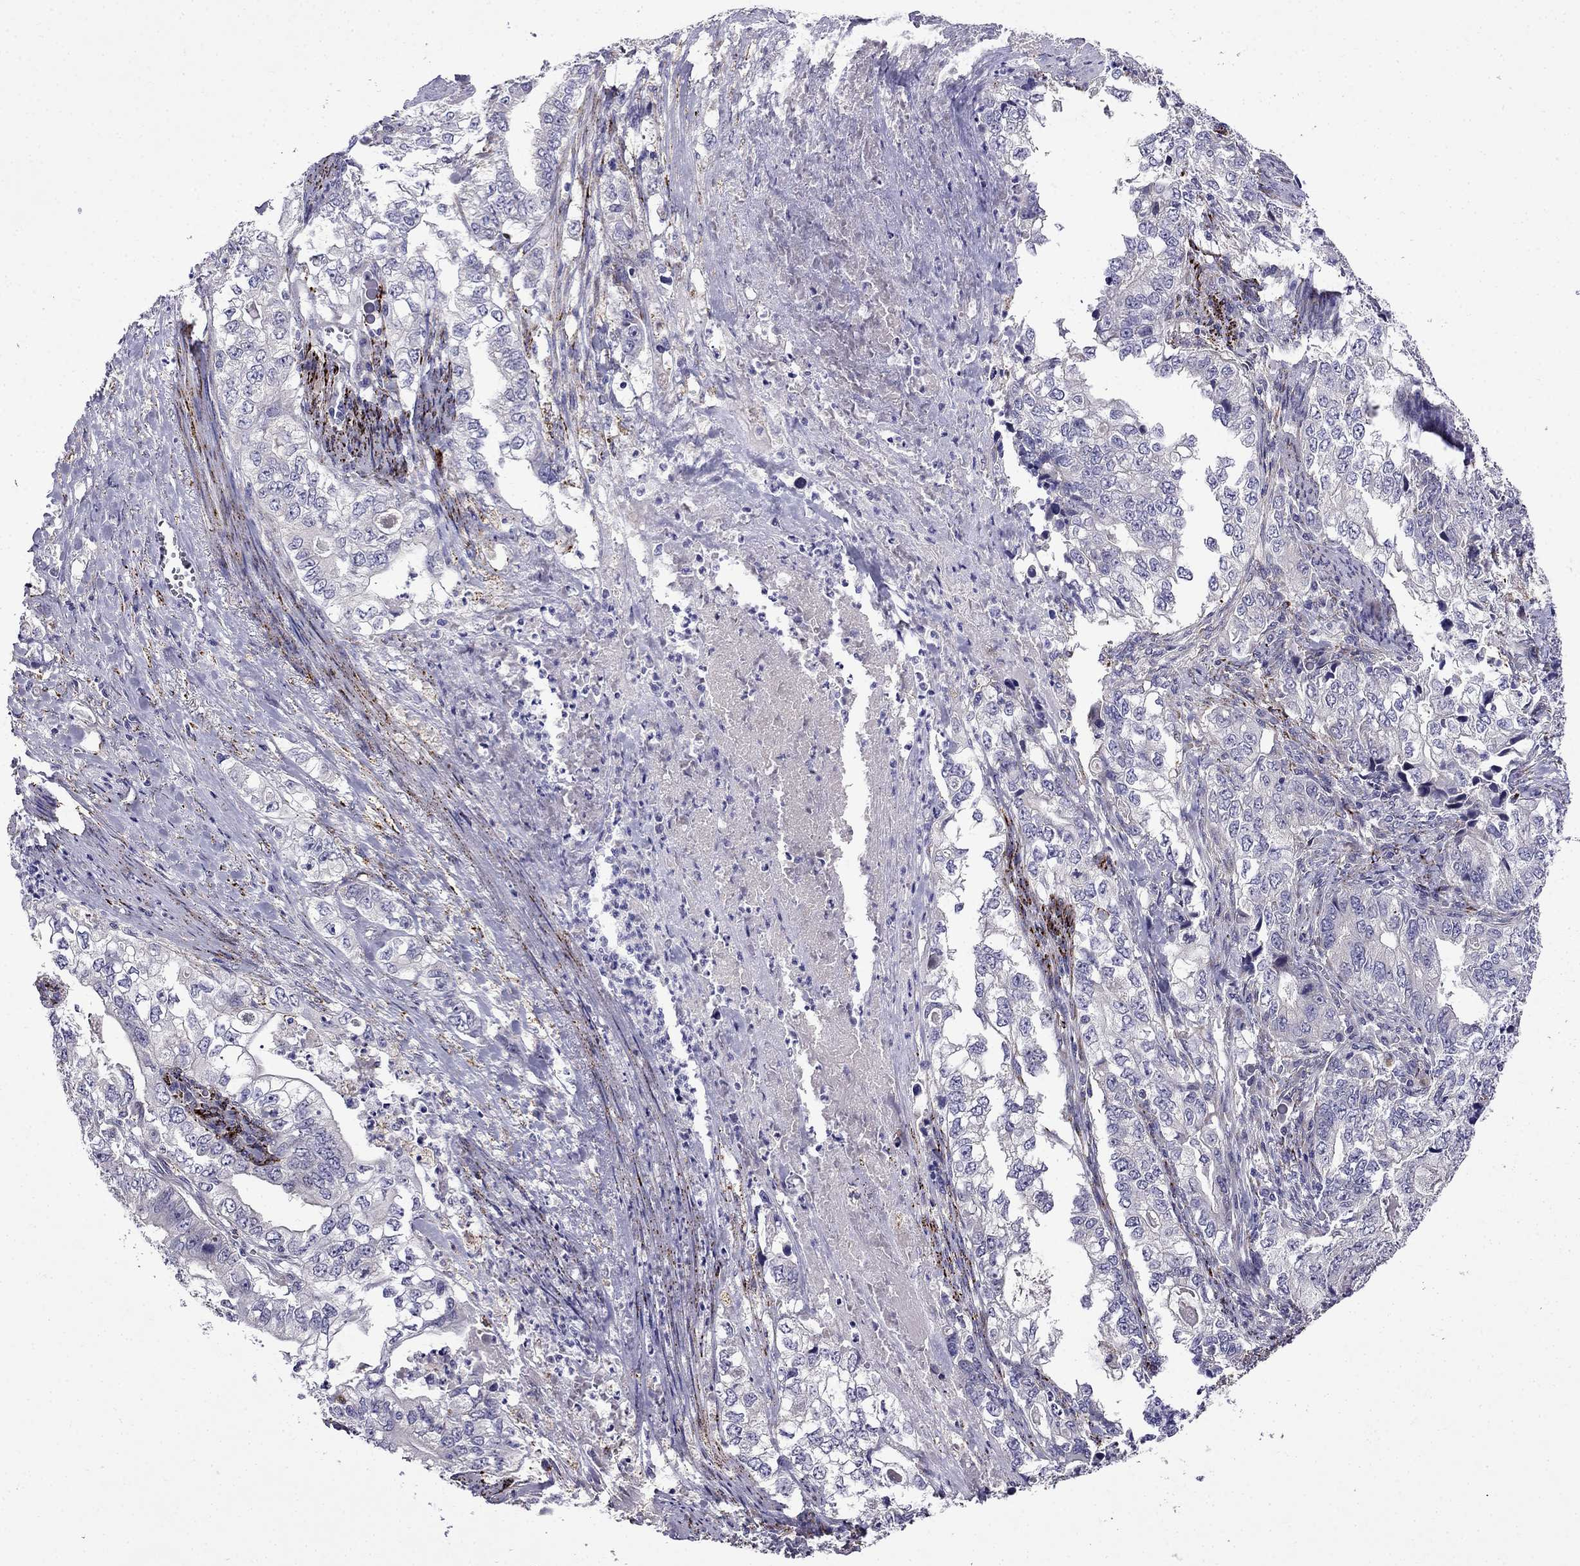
{"staining": {"intensity": "negative", "quantity": "none", "location": "none"}, "tissue": "stomach cancer", "cell_type": "Tumor cells", "image_type": "cancer", "snomed": [{"axis": "morphology", "description": "Adenocarcinoma, NOS"}, {"axis": "topography", "description": "Stomach, lower"}], "caption": "Immunohistochemistry image of stomach adenocarcinoma stained for a protein (brown), which reveals no positivity in tumor cells. Nuclei are stained in blue.", "gene": "PI16", "patient": {"sex": "female", "age": 72}}